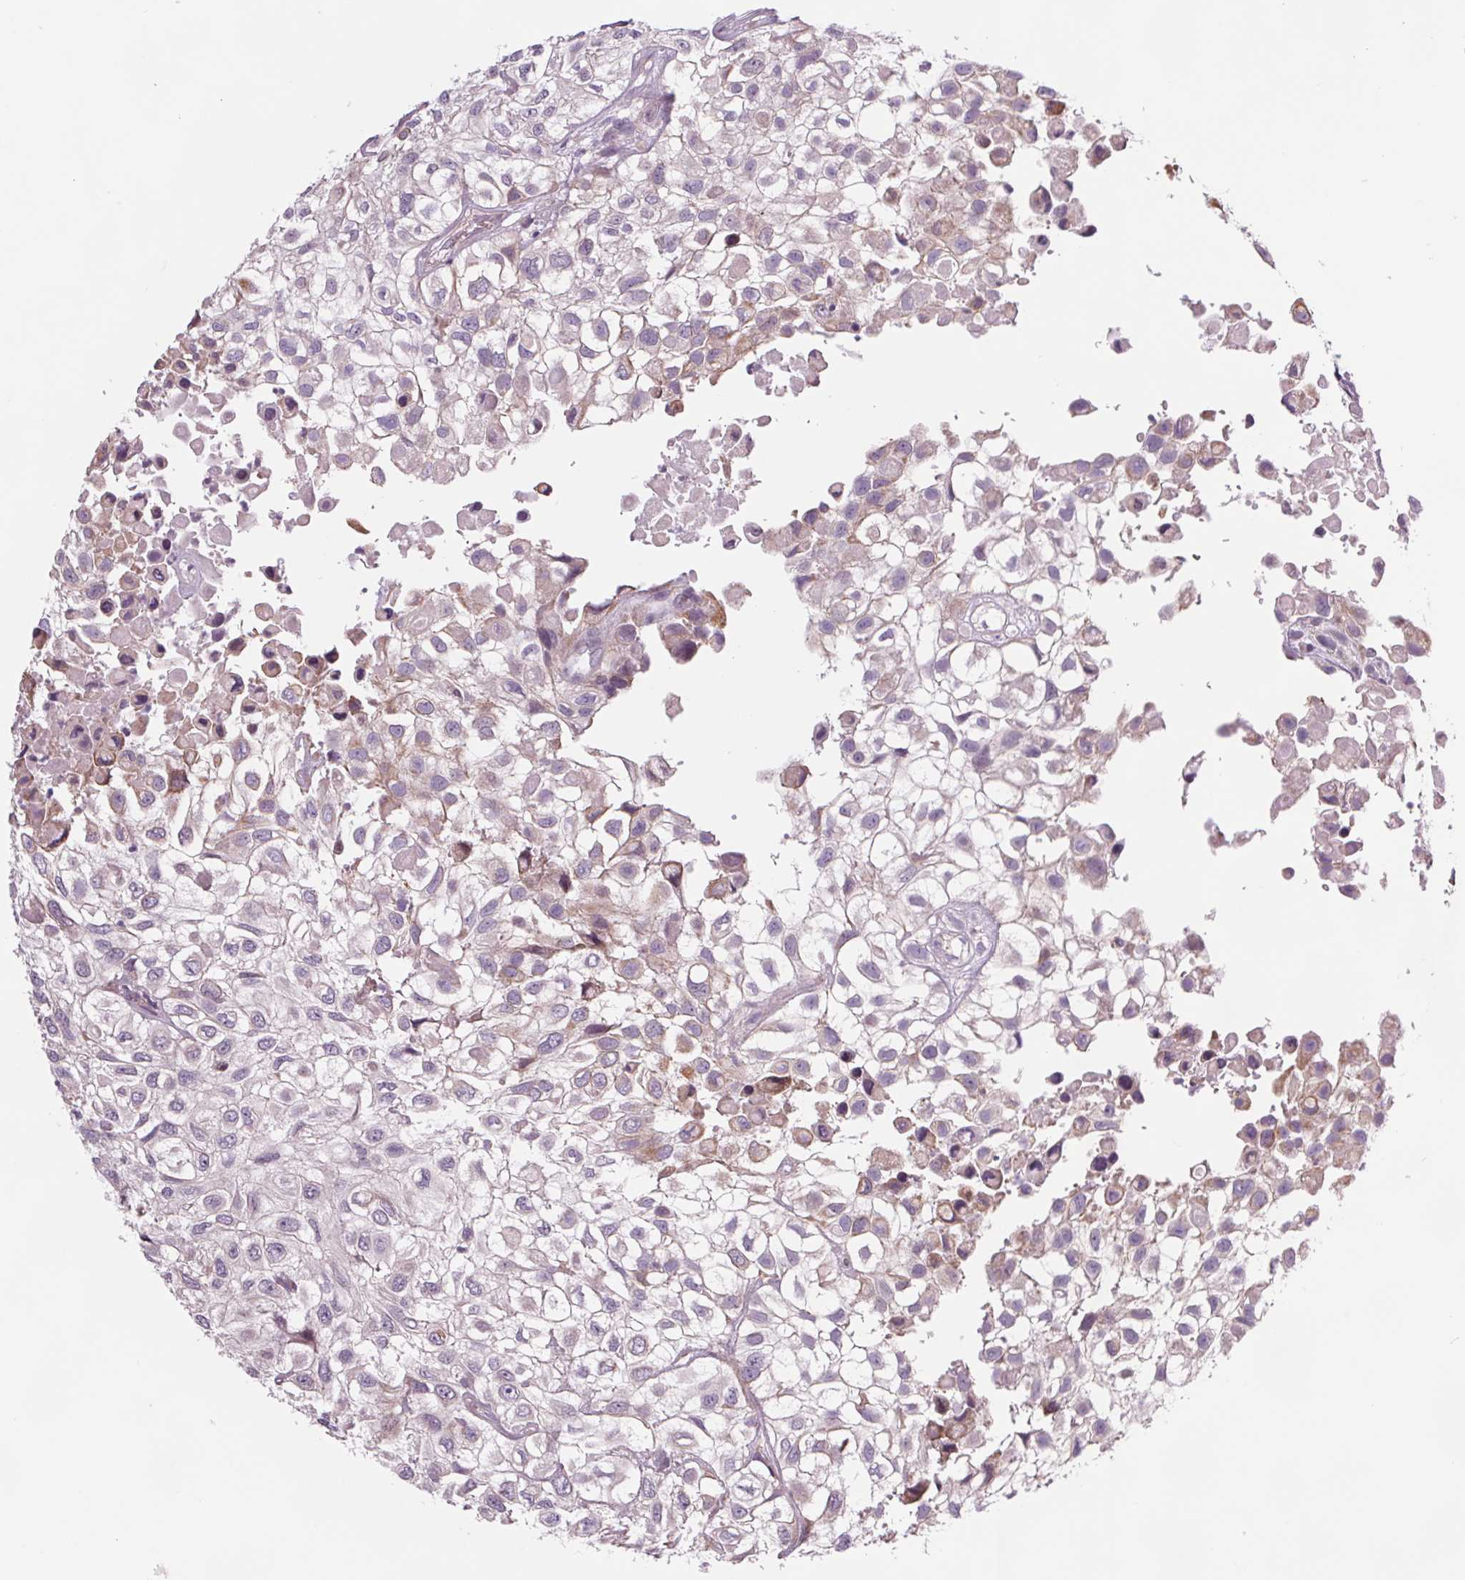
{"staining": {"intensity": "weak", "quantity": "<25%", "location": "cytoplasmic/membranous"}, "tissue": "urothelial cancer", "cell_type": "Tumor cells", "image_type": "cancer", "snomed": [{"axis": "morphology", "description": "Urothelial carcinoma, High grade"}, {"axis": "topography", "description": "Urinary bladder"}], "caption": "Human urothelial carcinoma (high-grade) stained for a protein using immunohistochemistry exhibits no expression in tumor cells.", "gene": "SAMD5", "patient": {"sex": "male", "age": 56}}